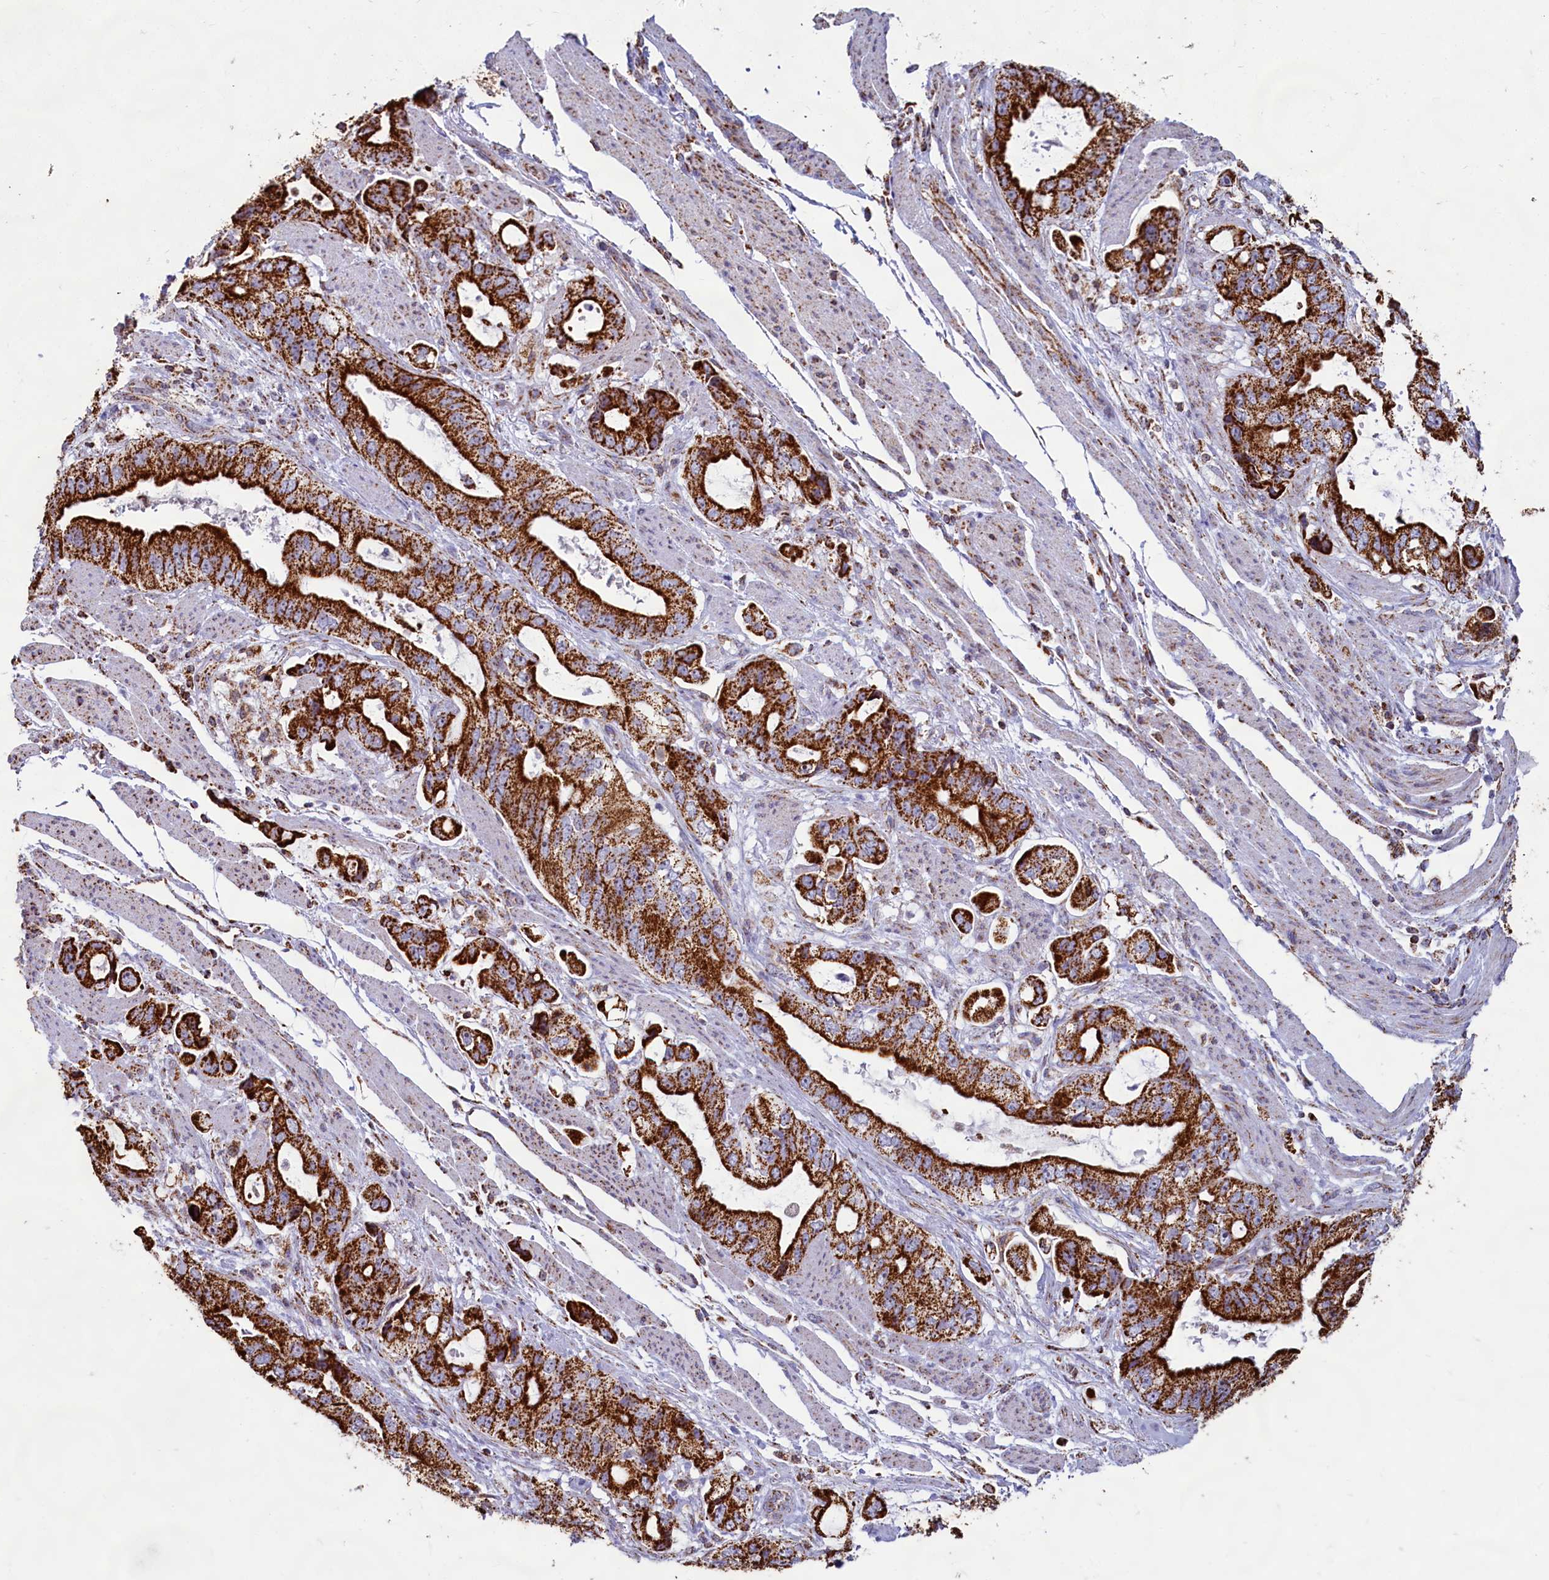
{"staining": {"intensity": "strong", "quantity": ">75%", "location": "cytoplasmic/membranous"}, "tissue": "stomach cancer", "cell_type": "Tumor cells", "image_type": "cancer", "snomed": [{"axis": "morphology", "description": "Adenocarcinoma, NOS"}, {"axis": "topography", "description": "Stomach"}], "caption": "A photomicrograph of stomach cancer (adenocarcinoma) stained for a protein reveals strong cytoplasmic/membranous brown staining in tumor cells.", "gene": "C1D", "patient": {"sex": "male", "age": 62}}